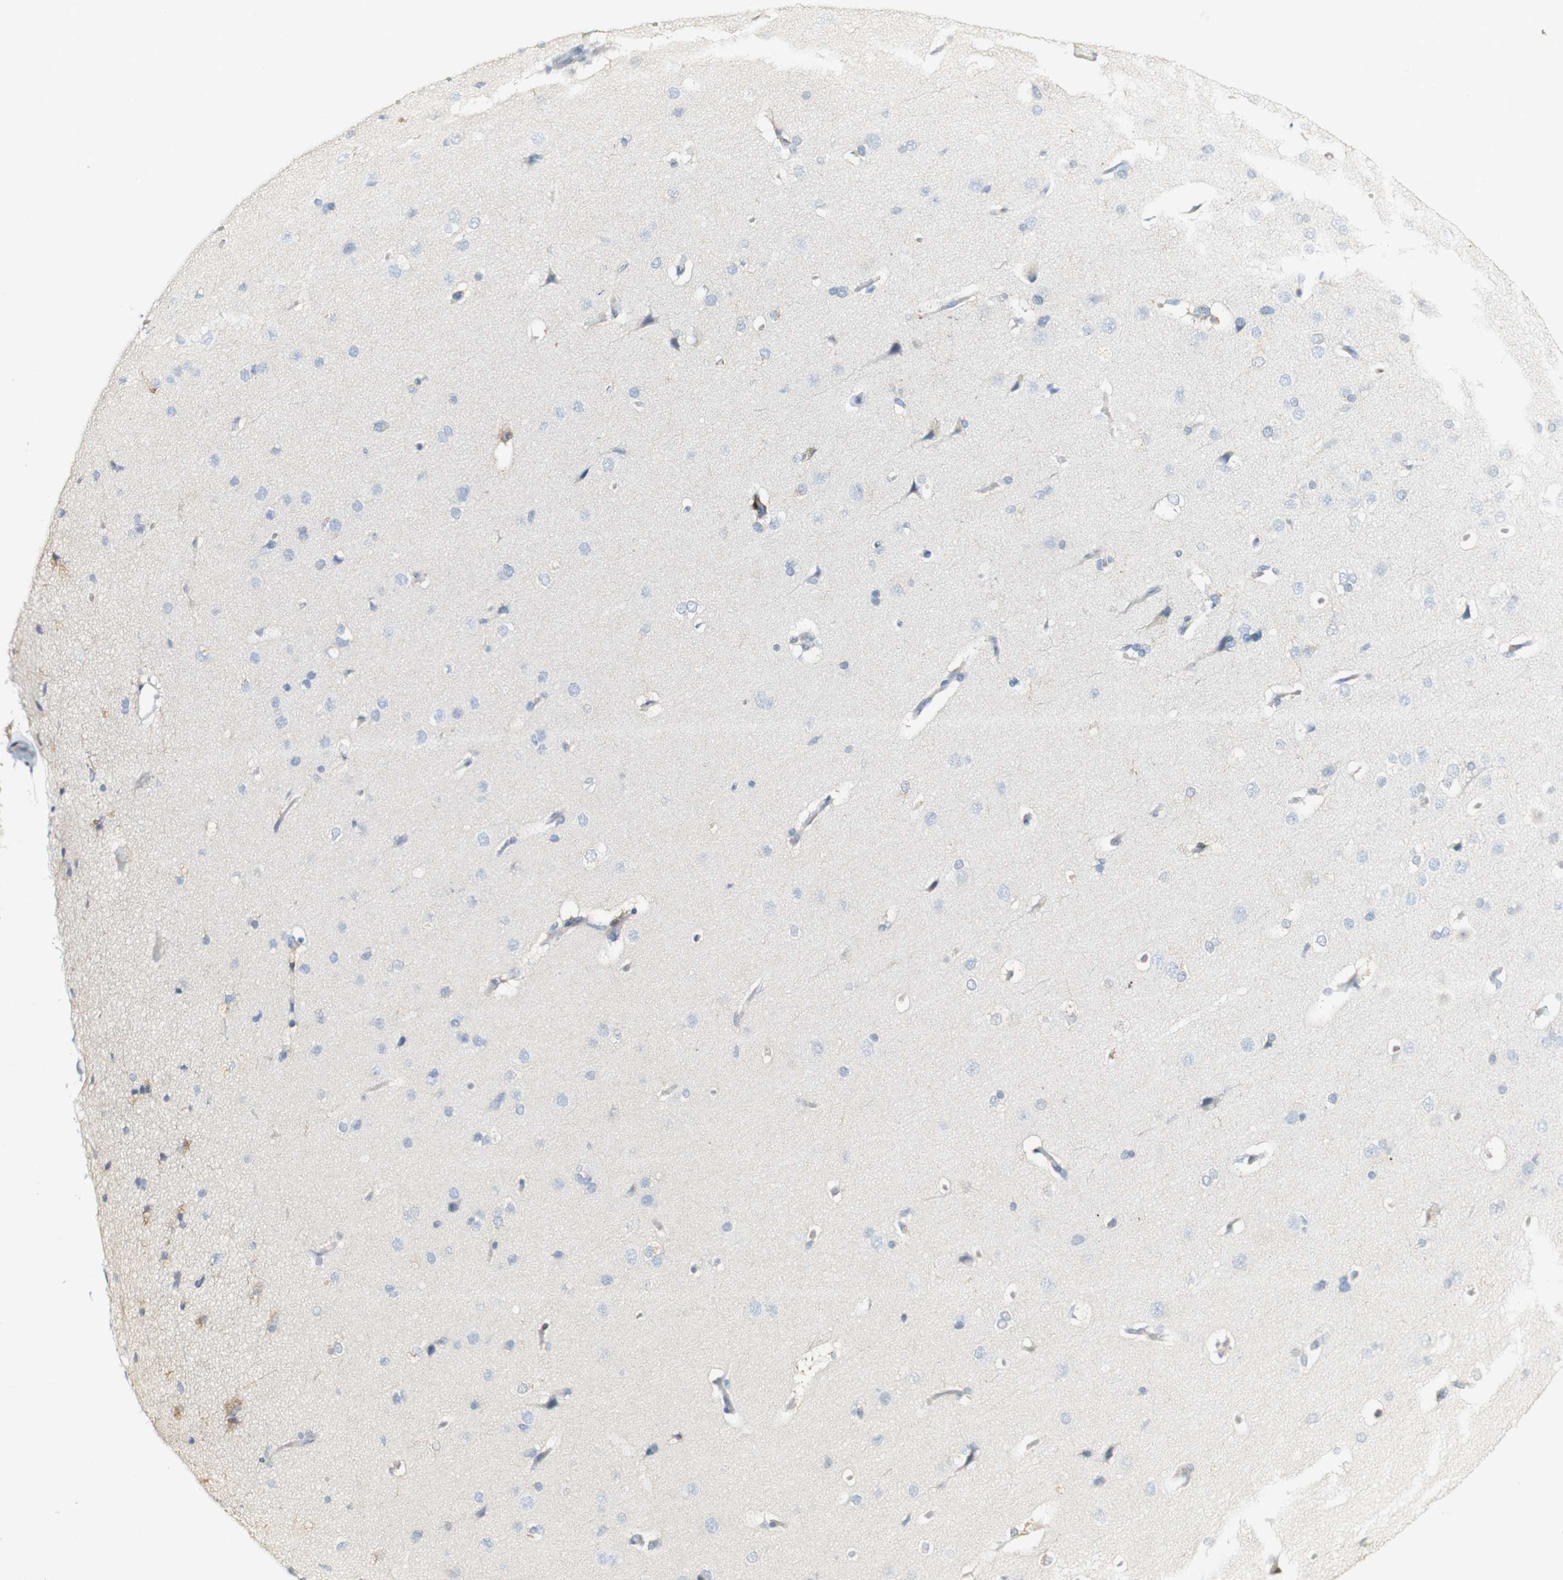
{"staining": {"intensity": "negative", "quantity": "none", "location": "none"}, "tissue": "cerebral cortex", "cell_type": "Endothelial cells", "image_type": "normal", "snomed": [{"axis": "morphology", "description": "Normal tissue, NOS"}, {"axis": "topography", "description": "Cerebral cortex"}], "caption": "The micrograph demonstrates no staining of endothelial cells in benign cerebral cortex.", "gene": "FMO3", "patient": {"sex": "male", "age": 62}}